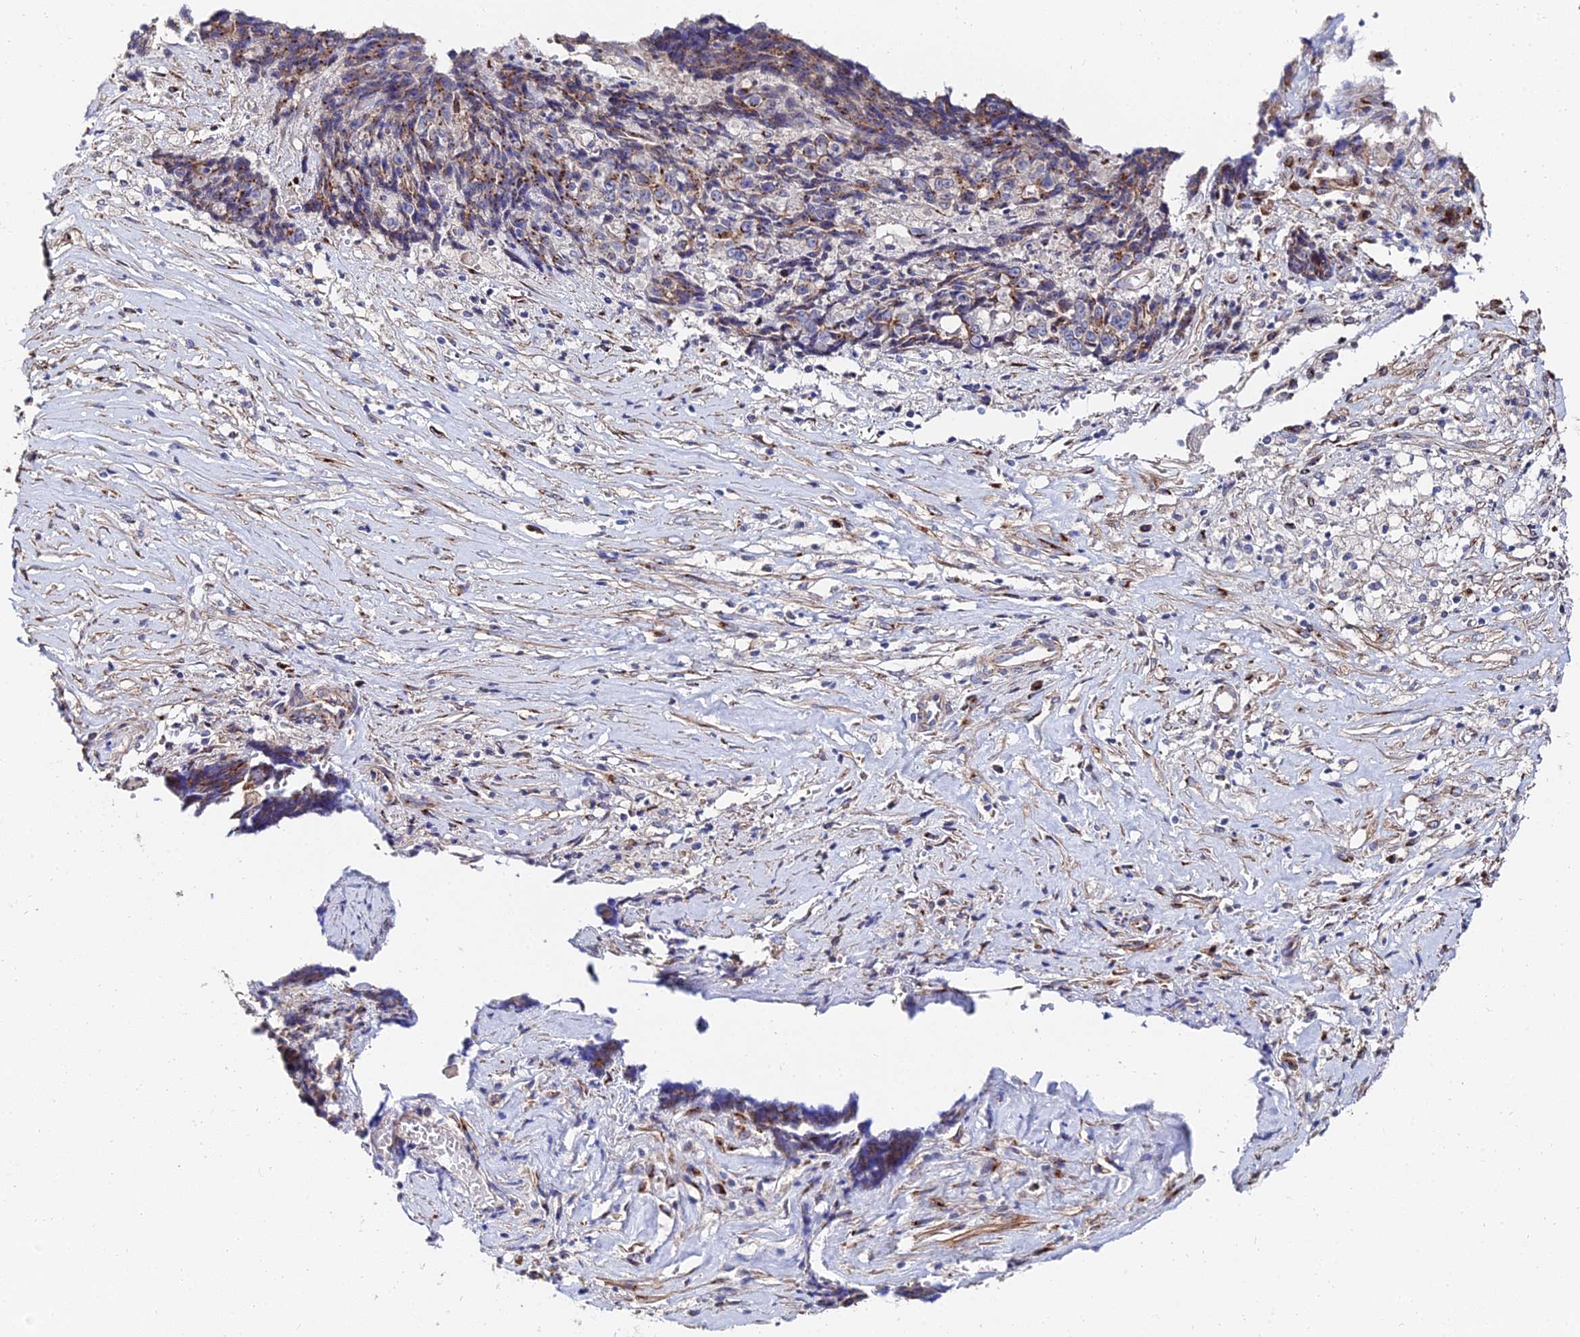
{"staining": {"intensity": "moderate", "quantity": ">75%", "location": "cytoplasmic/membranous"}, "tissue": "ovarian cancer", "cell_type": "Tumor cells", "image_type": "cancer", "snomed": [{"axis": "morphology", "description": "Carcinoma, endometroid"}, {"axis": "topography", "description": "Ovary"}], "caption": "Human ovarian endometroid carcinoma stained for a protein (brown) demonstrates moderate cytoplasmic/membranous positive expression in about >75% of tumor cells.", "gene": "BORCS8", "patient": {"sex": "female", "age": 42}}